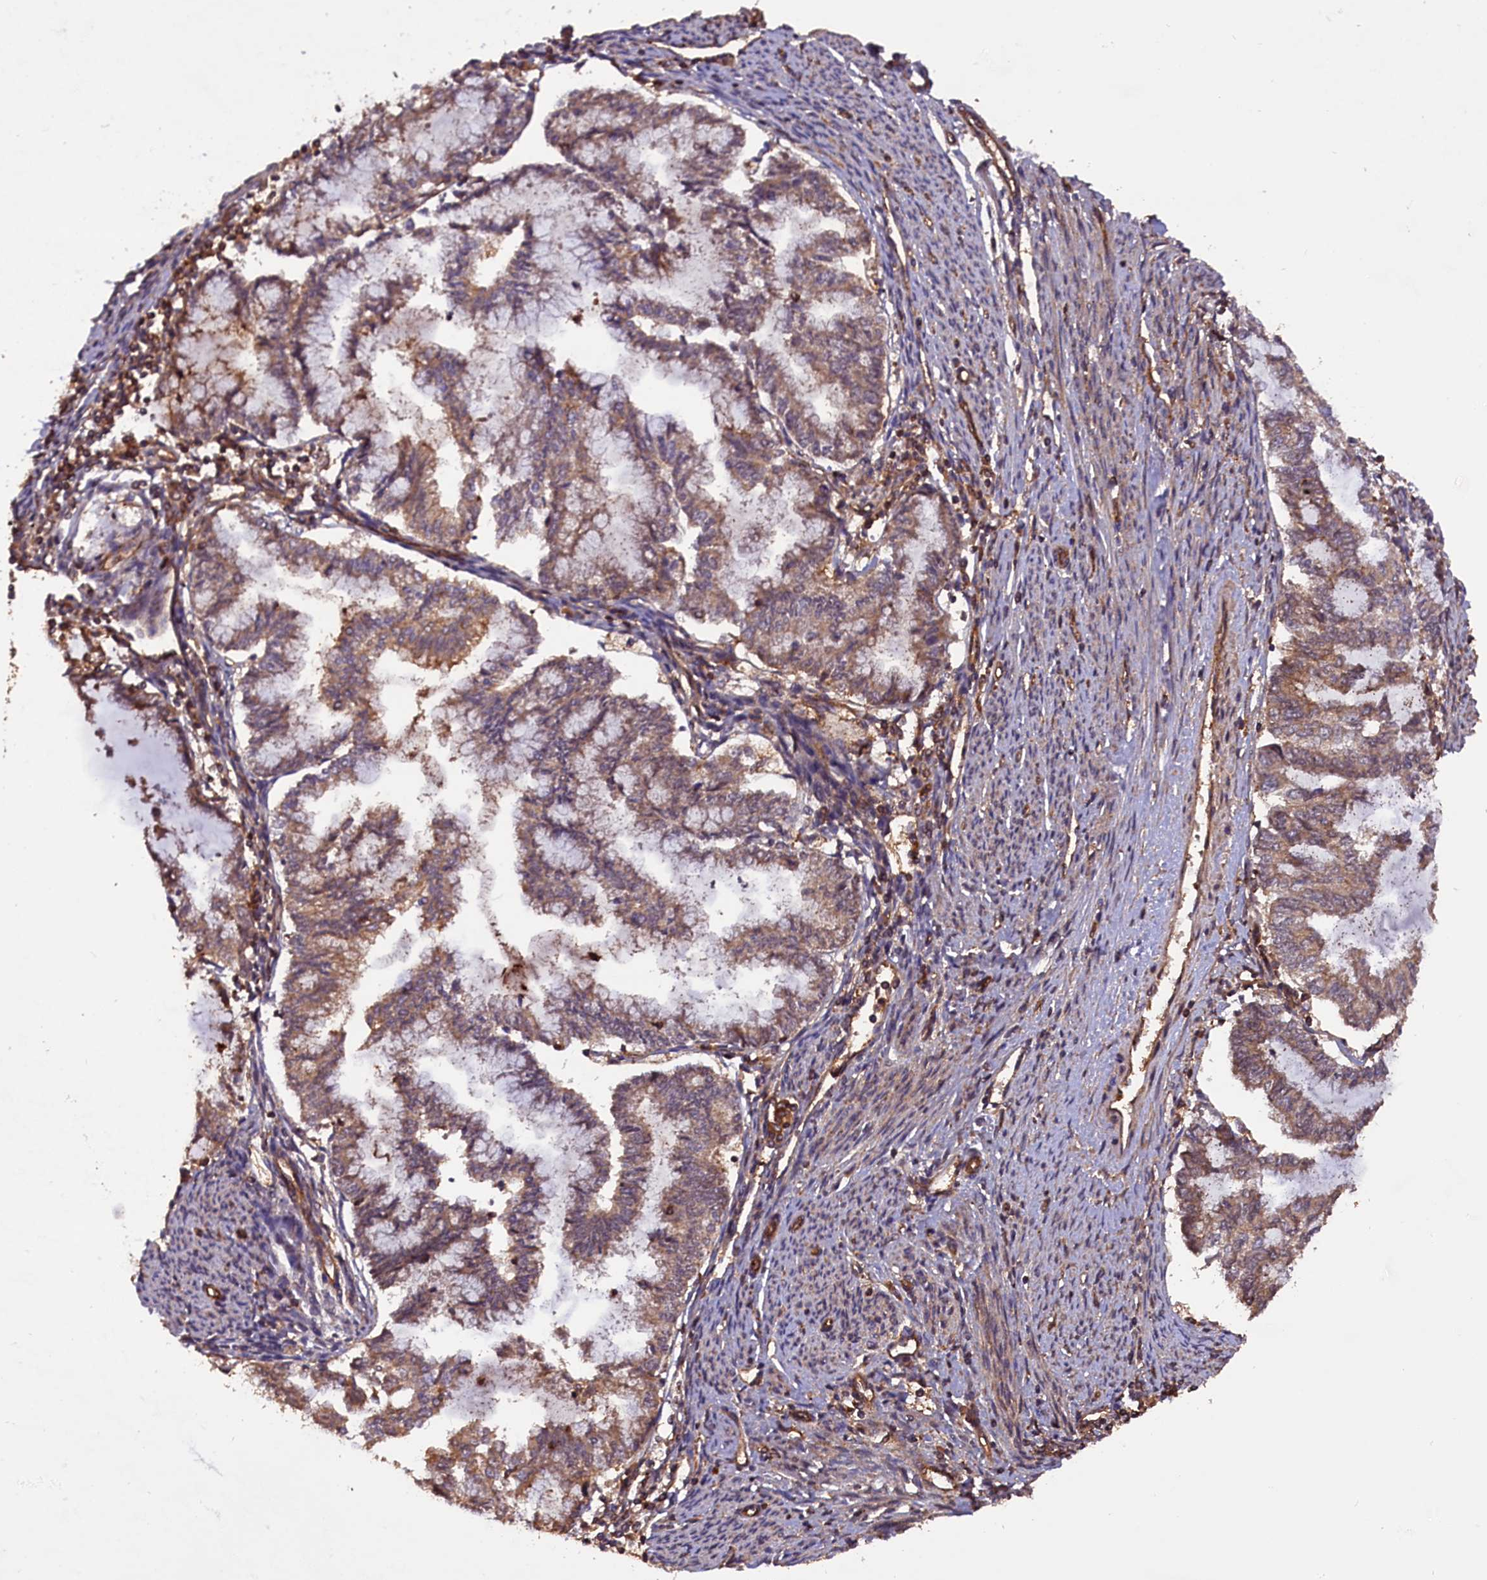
{"staining": {"intensity": "moderate", "quantity": ">75%", "location": "cytoplasmic/membranous"}, "tissue": "endometrial cancer", "cell_type": "Tumor cells", "image_type": "cancer", "snomed": [{"axis": "morphology", "description": "Adenocarcinoma, NOS"}, {"axis": "topography", "description": "Endometrium"}], "caption": "Human endometrial cancer stained with a brown dye displays moderate cytoplasmic/membranous positive positivity in about >75% of tumor cells.", "gene": "IST1", "patient": {"sex": "female", "age": 79}}